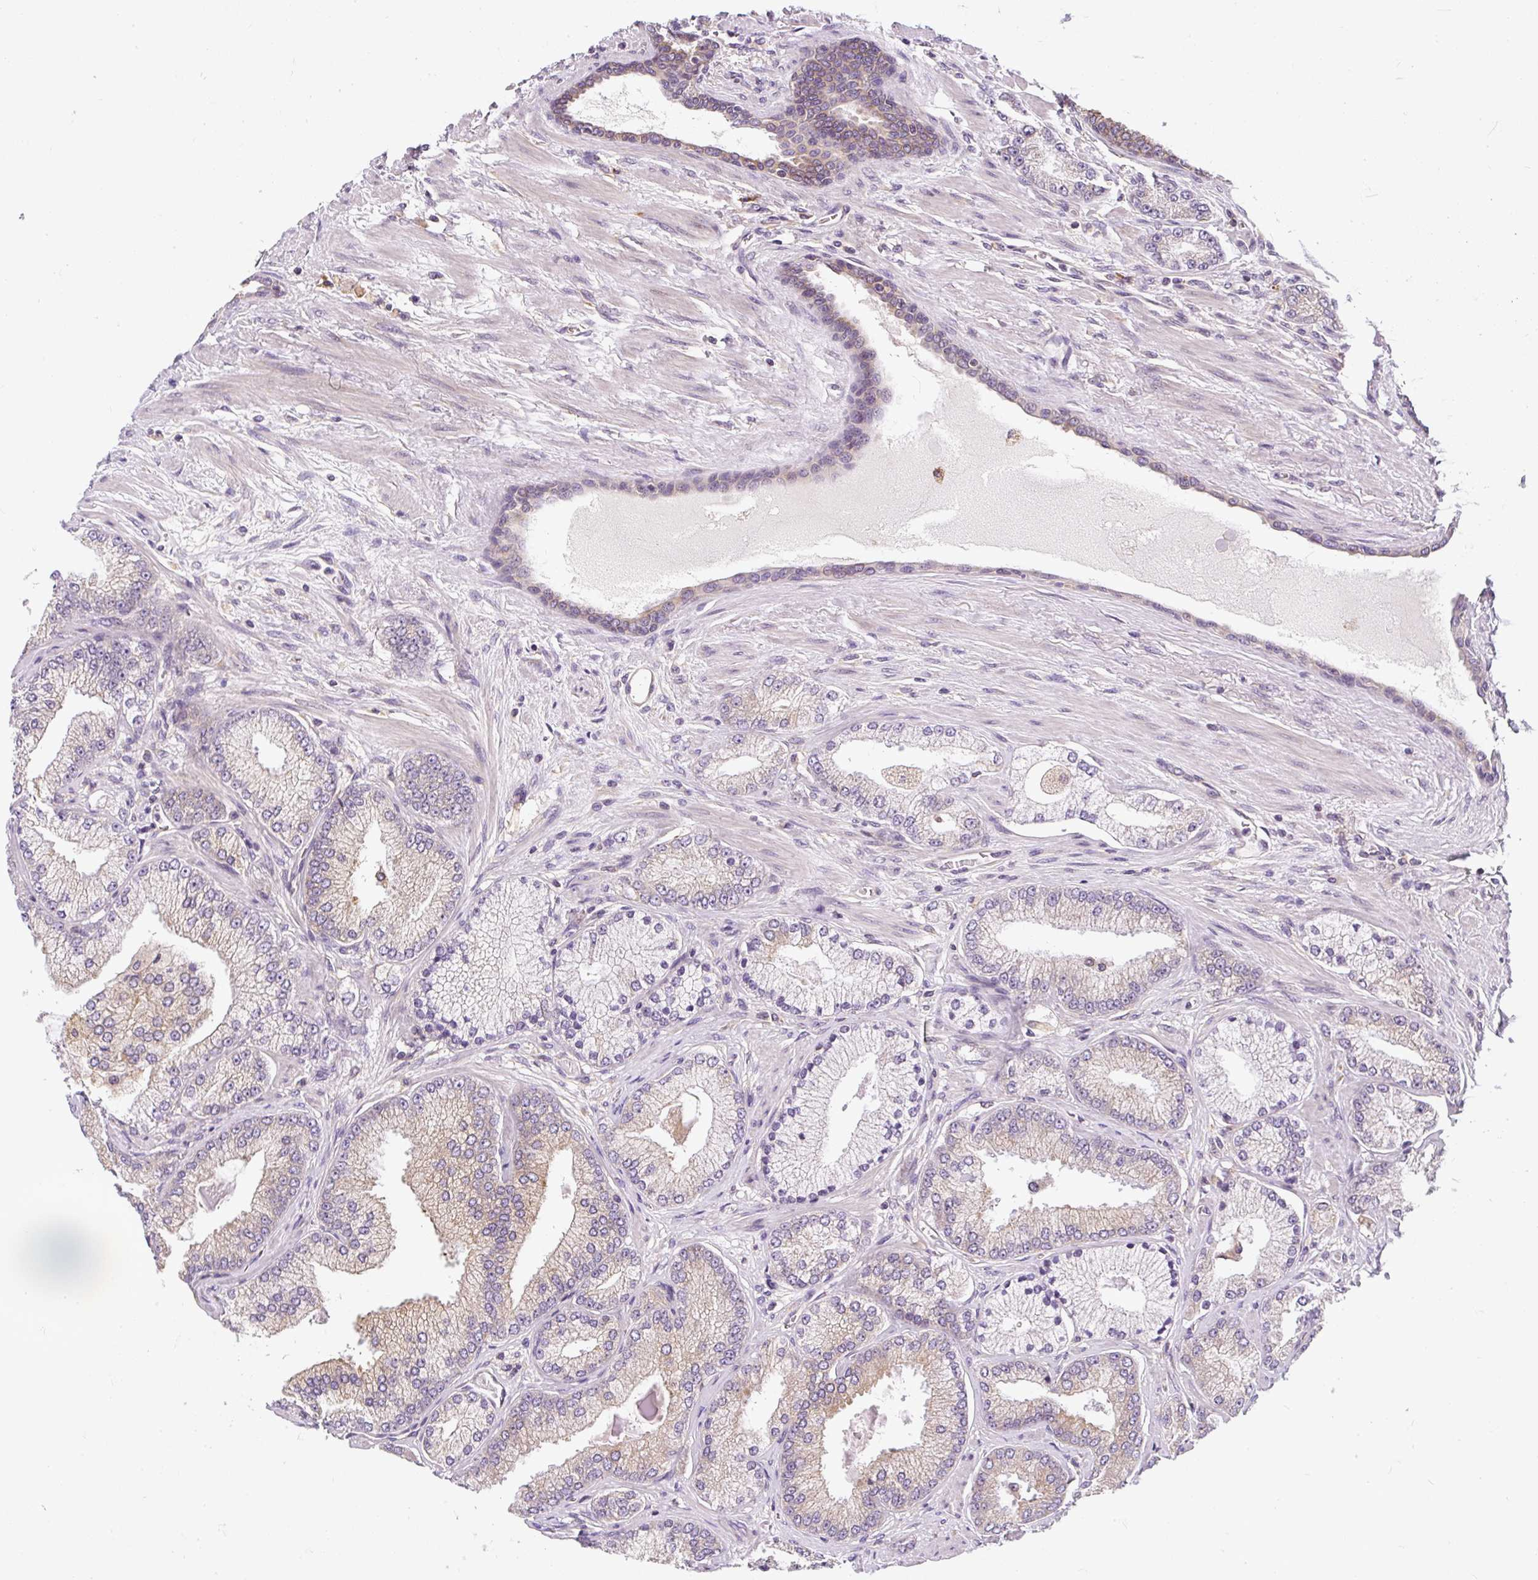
{"staining": {"intensity": "weak", "quantity": "25%-75%", "location": "cytoplasmic/membranous"}, "tissue": "prostate cancer", "cell_type": "Tumor cells", "image_type": "cancer", "snomed": [{"axis": "morphology", "description": "Adenocarcinoma, High grade"}, {"axis": "topography", "description": "Prostate"}], "caption": "The immunohistochemical stain labels weak cytoplasmic/membranous expression in tumor cells of high-grade adenocarcinoma (prostate) tissue. (Brightfield microscopy of DAB IHC at high magnification).", "gene": "CYP20A1", "patient": {"sex": "male", "age": 68}}